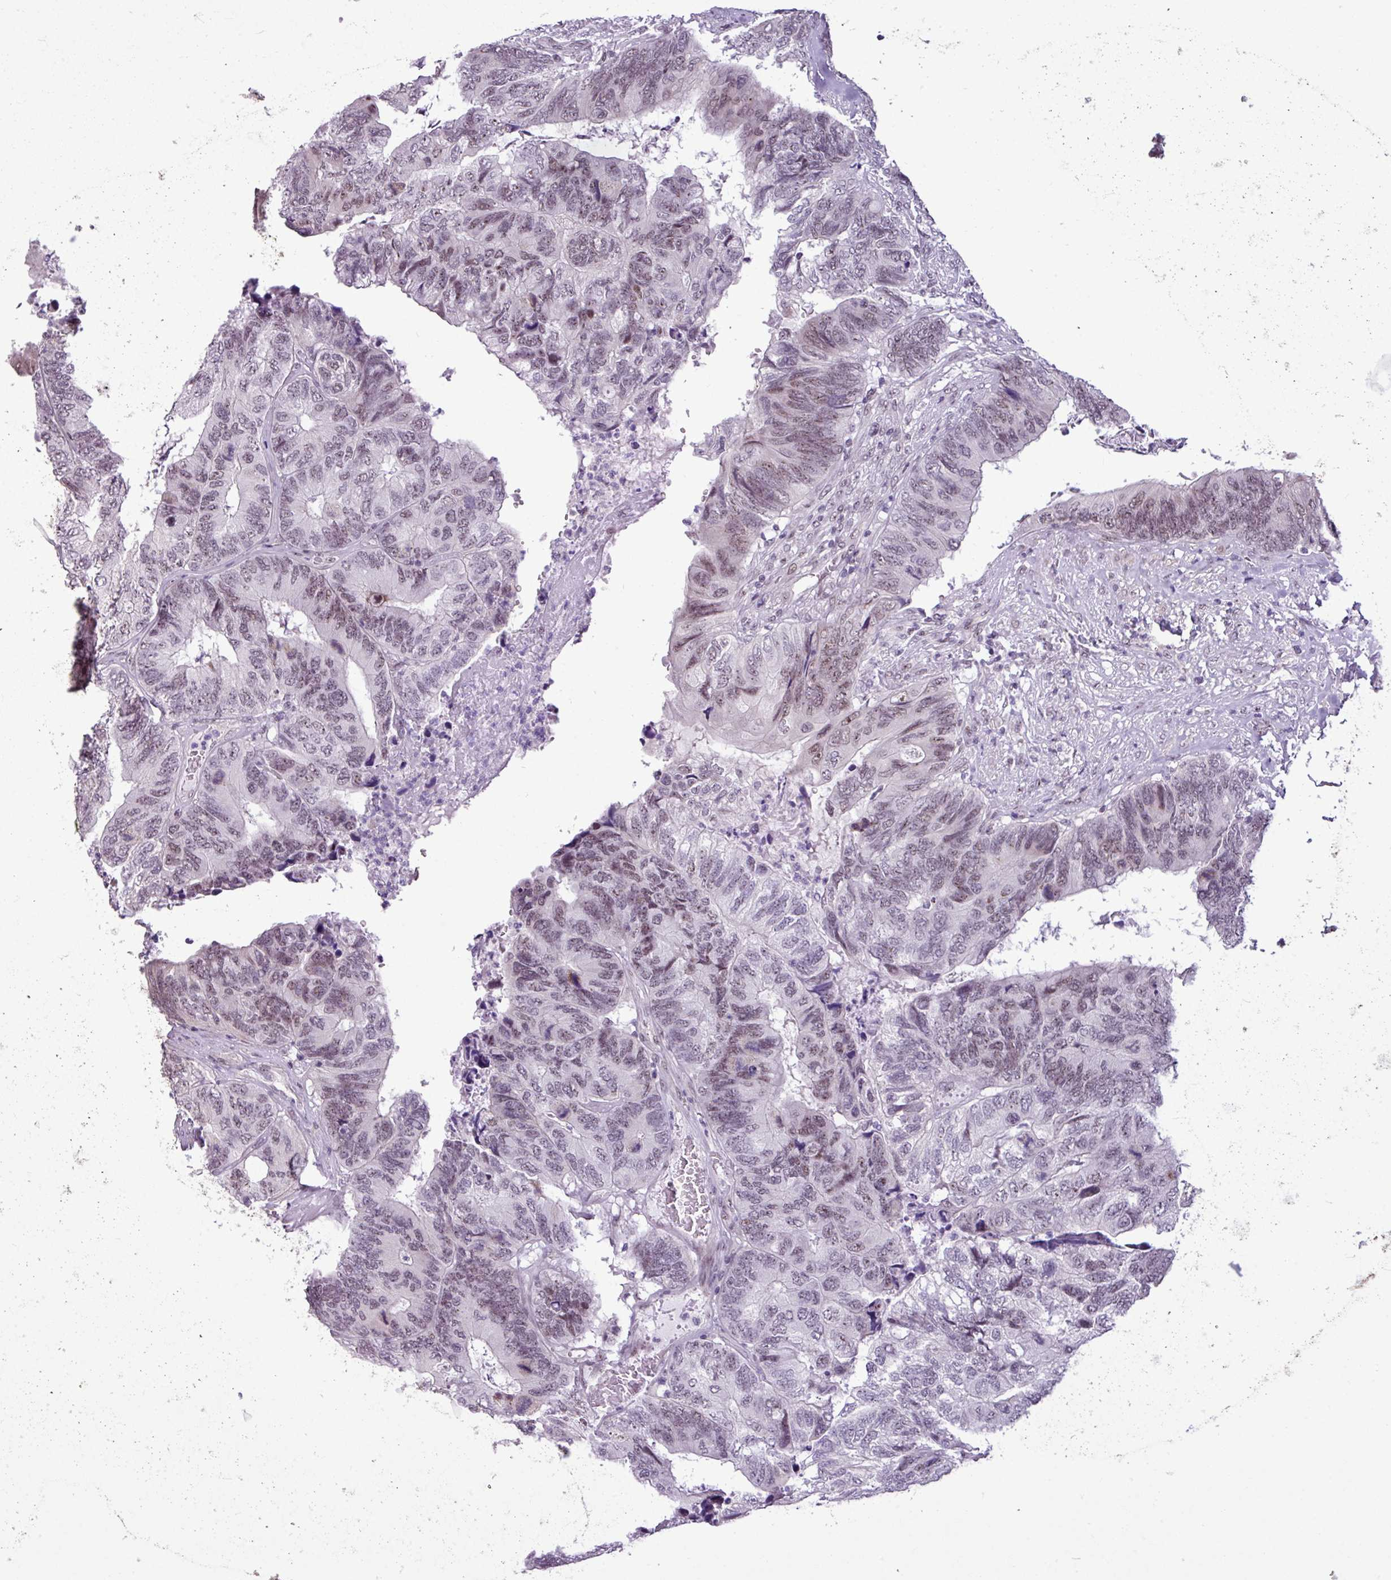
{"staining": {"intensity": "moderate", "quantity": "25%-75%", "location": "nuclear"}, "tissue": "colorectal cancer", "cell_type": "Tumor cells", "image_type": "cancer", "snomed": [{"axis": "morphology", "description": "Adenocarcinoma, NOS"}, {"axis": "topography", "description": "Colon"}], "caption": "Brown immunohistochemical staining in adenocarcinoma (colorectal) reveals moderate nuclear expression in approximately 25%-75% of tumor cells.", "gene": "UTP18", "patient": {"sex": "female", "age": 67}}